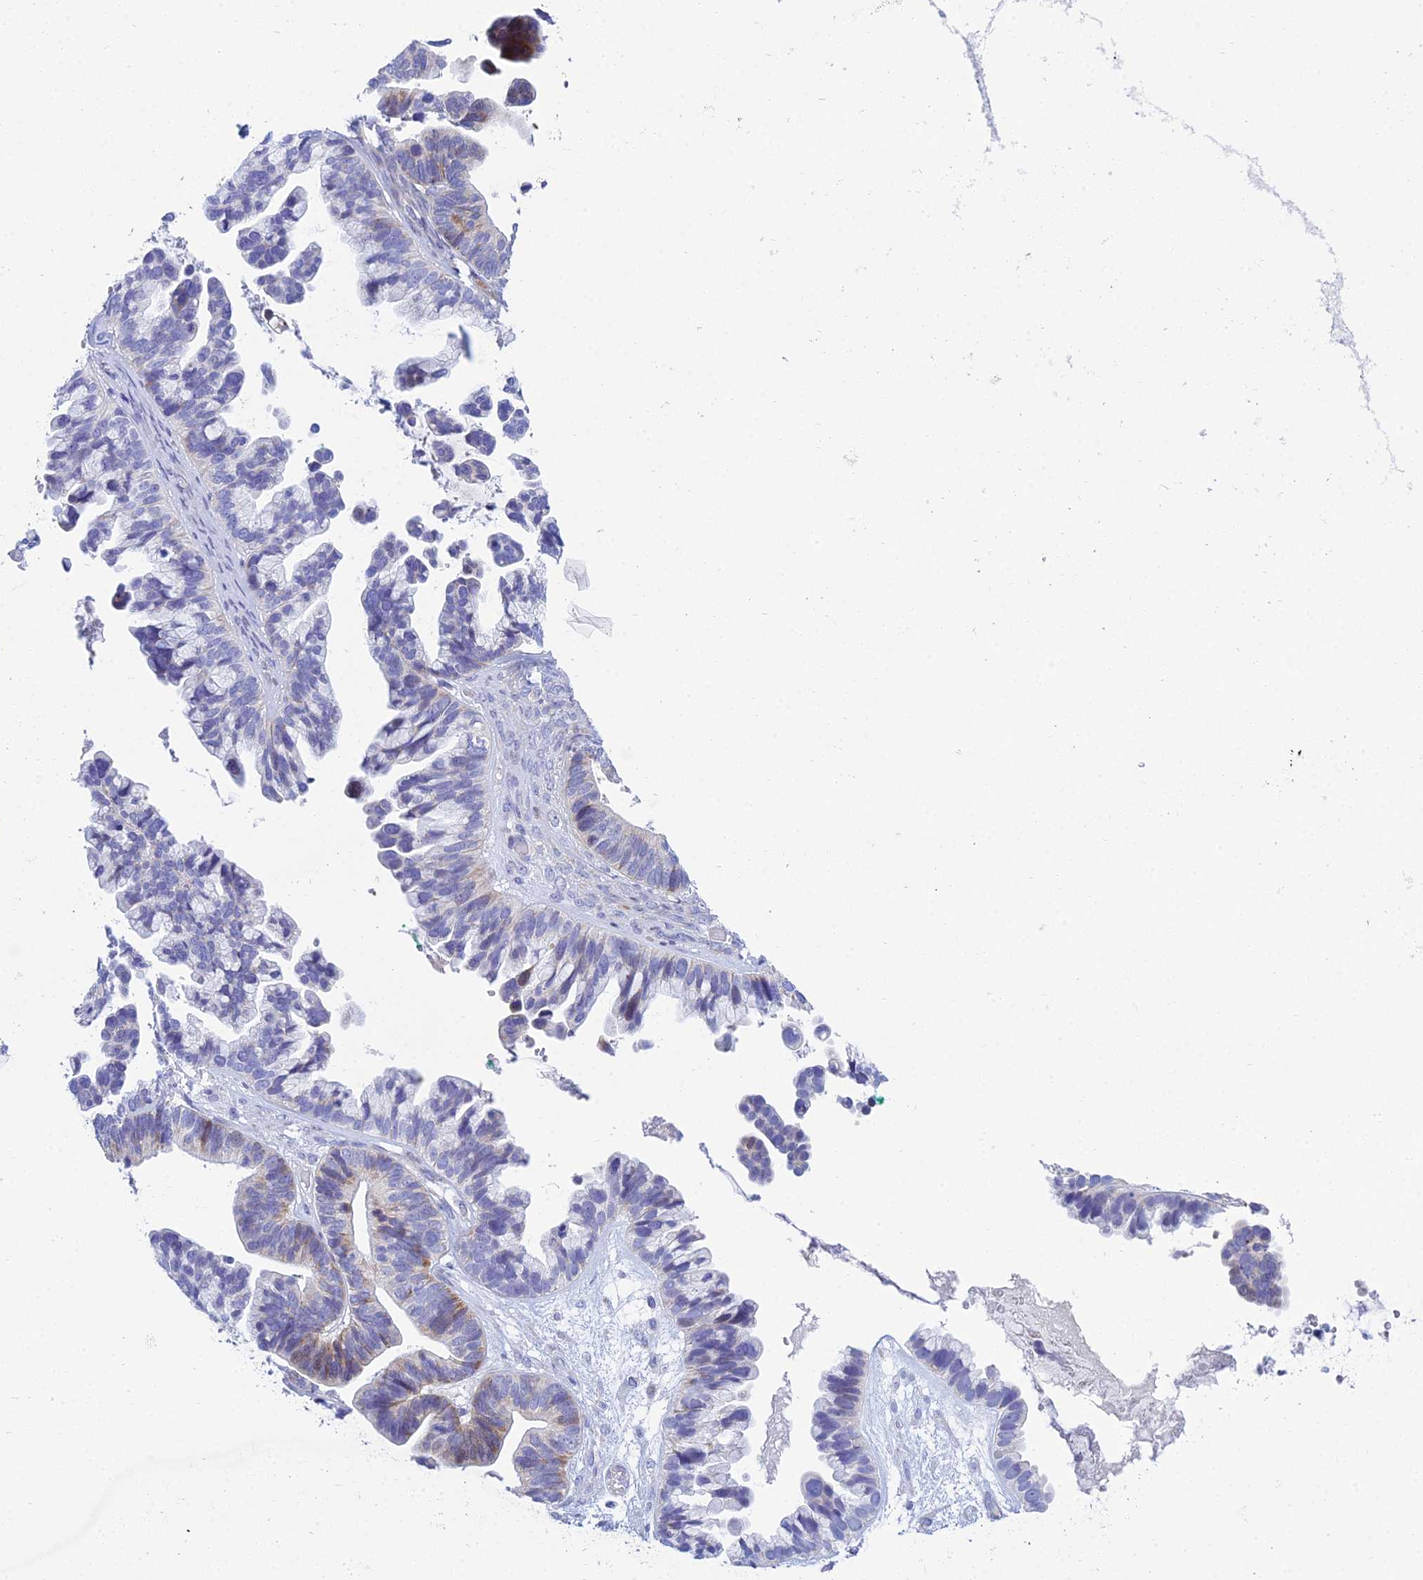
{"staining": {"intensity": "weak", "quantity": "<25%", "location": "cytoplasmic/membranous"}, "tissue": "ovarian cancer", "cell_type": "Tumor cells", "image_type": "cancer", "snomed": [{"axis": "morphology", "description": "Cystadenocarcinoma, serous, NOS"}, {"axis": "topography", "description": "Ovary"}], "caption": "An immunohistochemistry image of serous cystadenocarcinoma (ovarian) is shown. There is no staining in tumor cells of serous cystadenocarcinoma (ovarian).", "gene": "PRR13", "patient": {"sex": "female", "age": 56}}